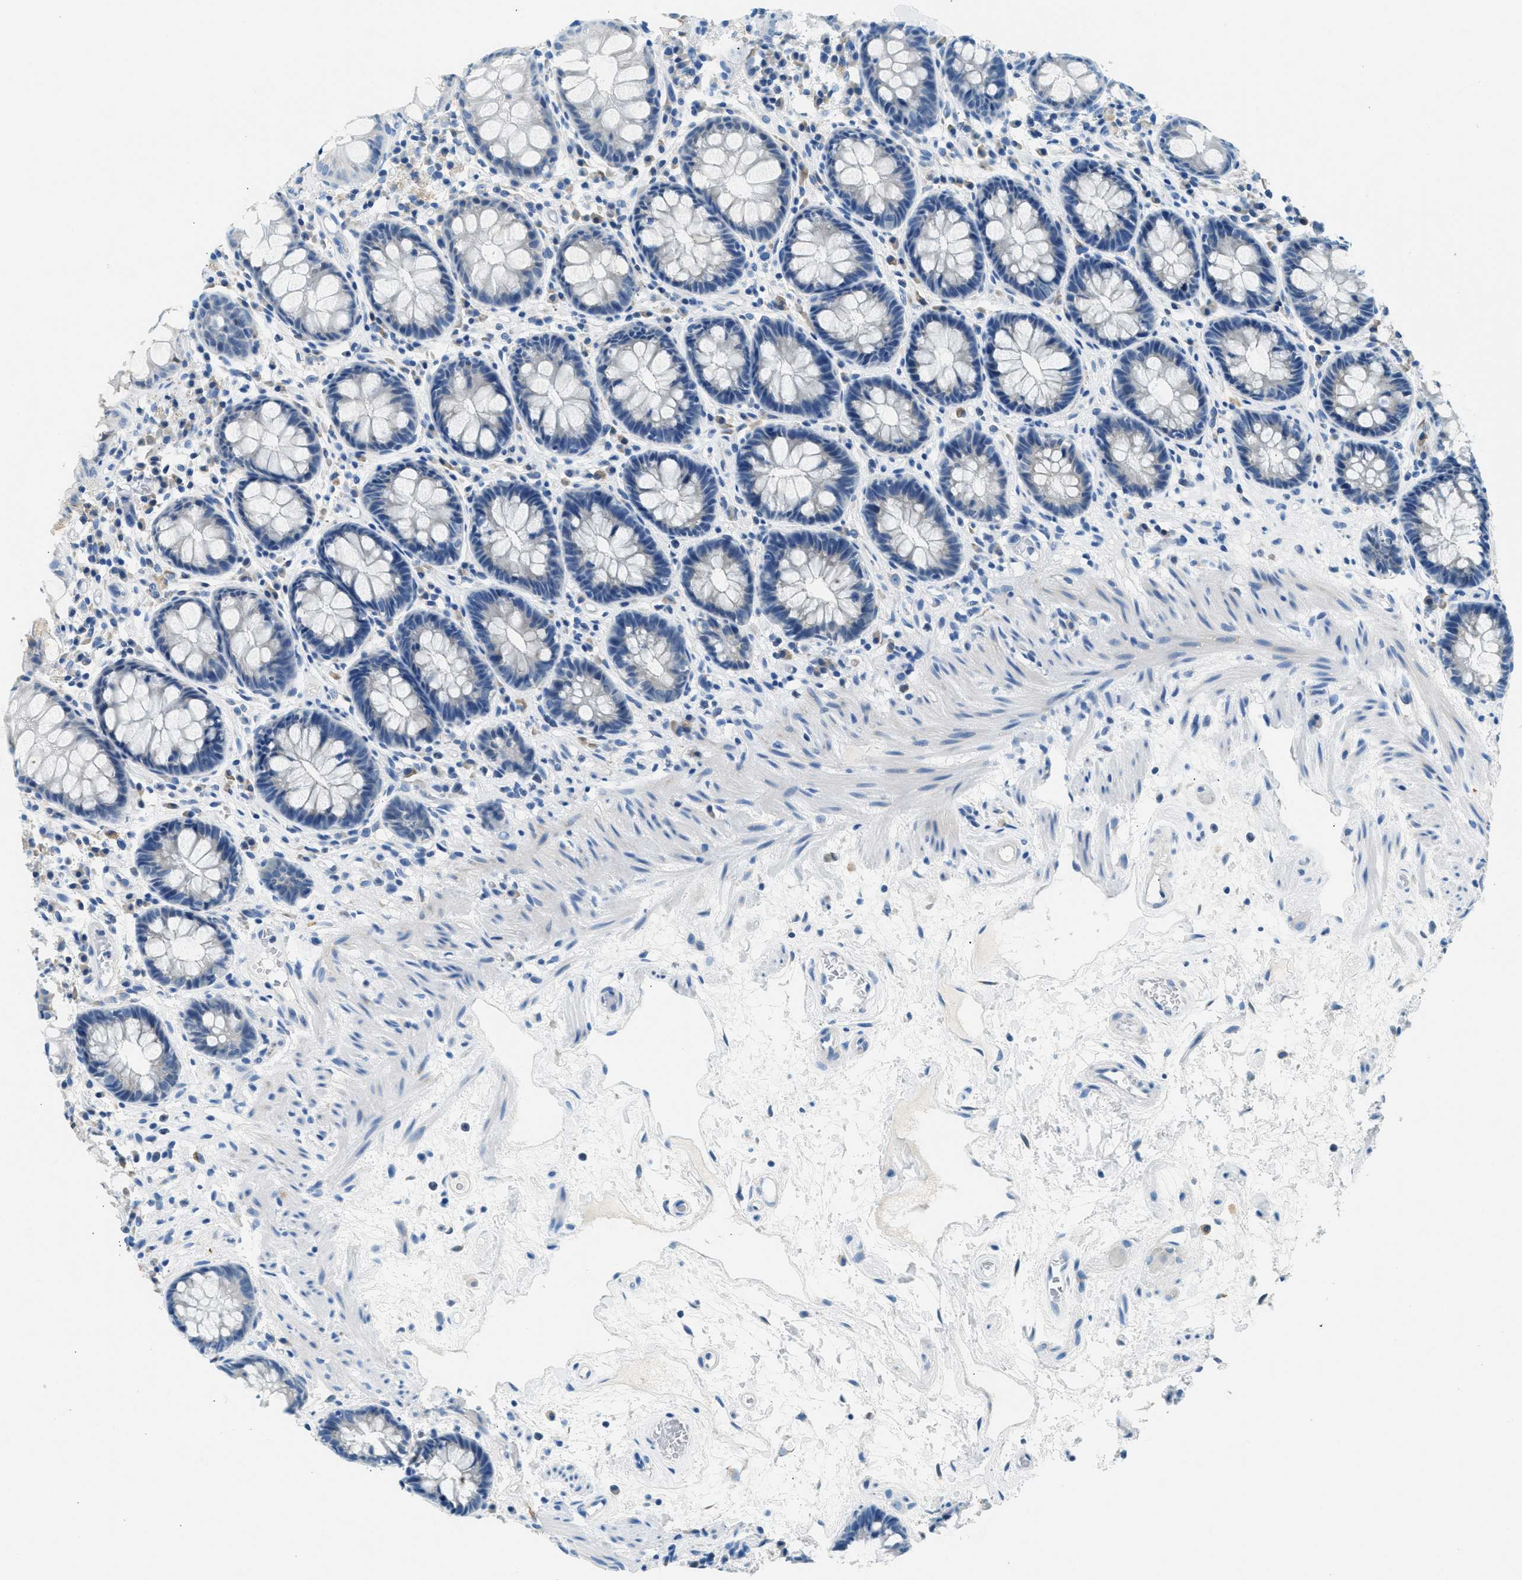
{"staining": {"intensity": "weak", "quantity": "<25%", "location": "cytoplasmic/membranous"}, "tissue": "rectum", "cell_type": "Glandular cells", "image_type": "normal", "snomed": [{"axis": "morphology", "description": "Normal tissue, NOS"}, {"axis": "topography", "description": "Rectum"}], "caption": "Photomicrograph shows no protein expression in glandular cells of normal rectum. (Stains: DAB IHC with hematoxylin counter stain, Microscopy: brightfield microscopy at high magnification).", "gene": "CLDN18", "patient": {"sex": "male", "age": 64}}